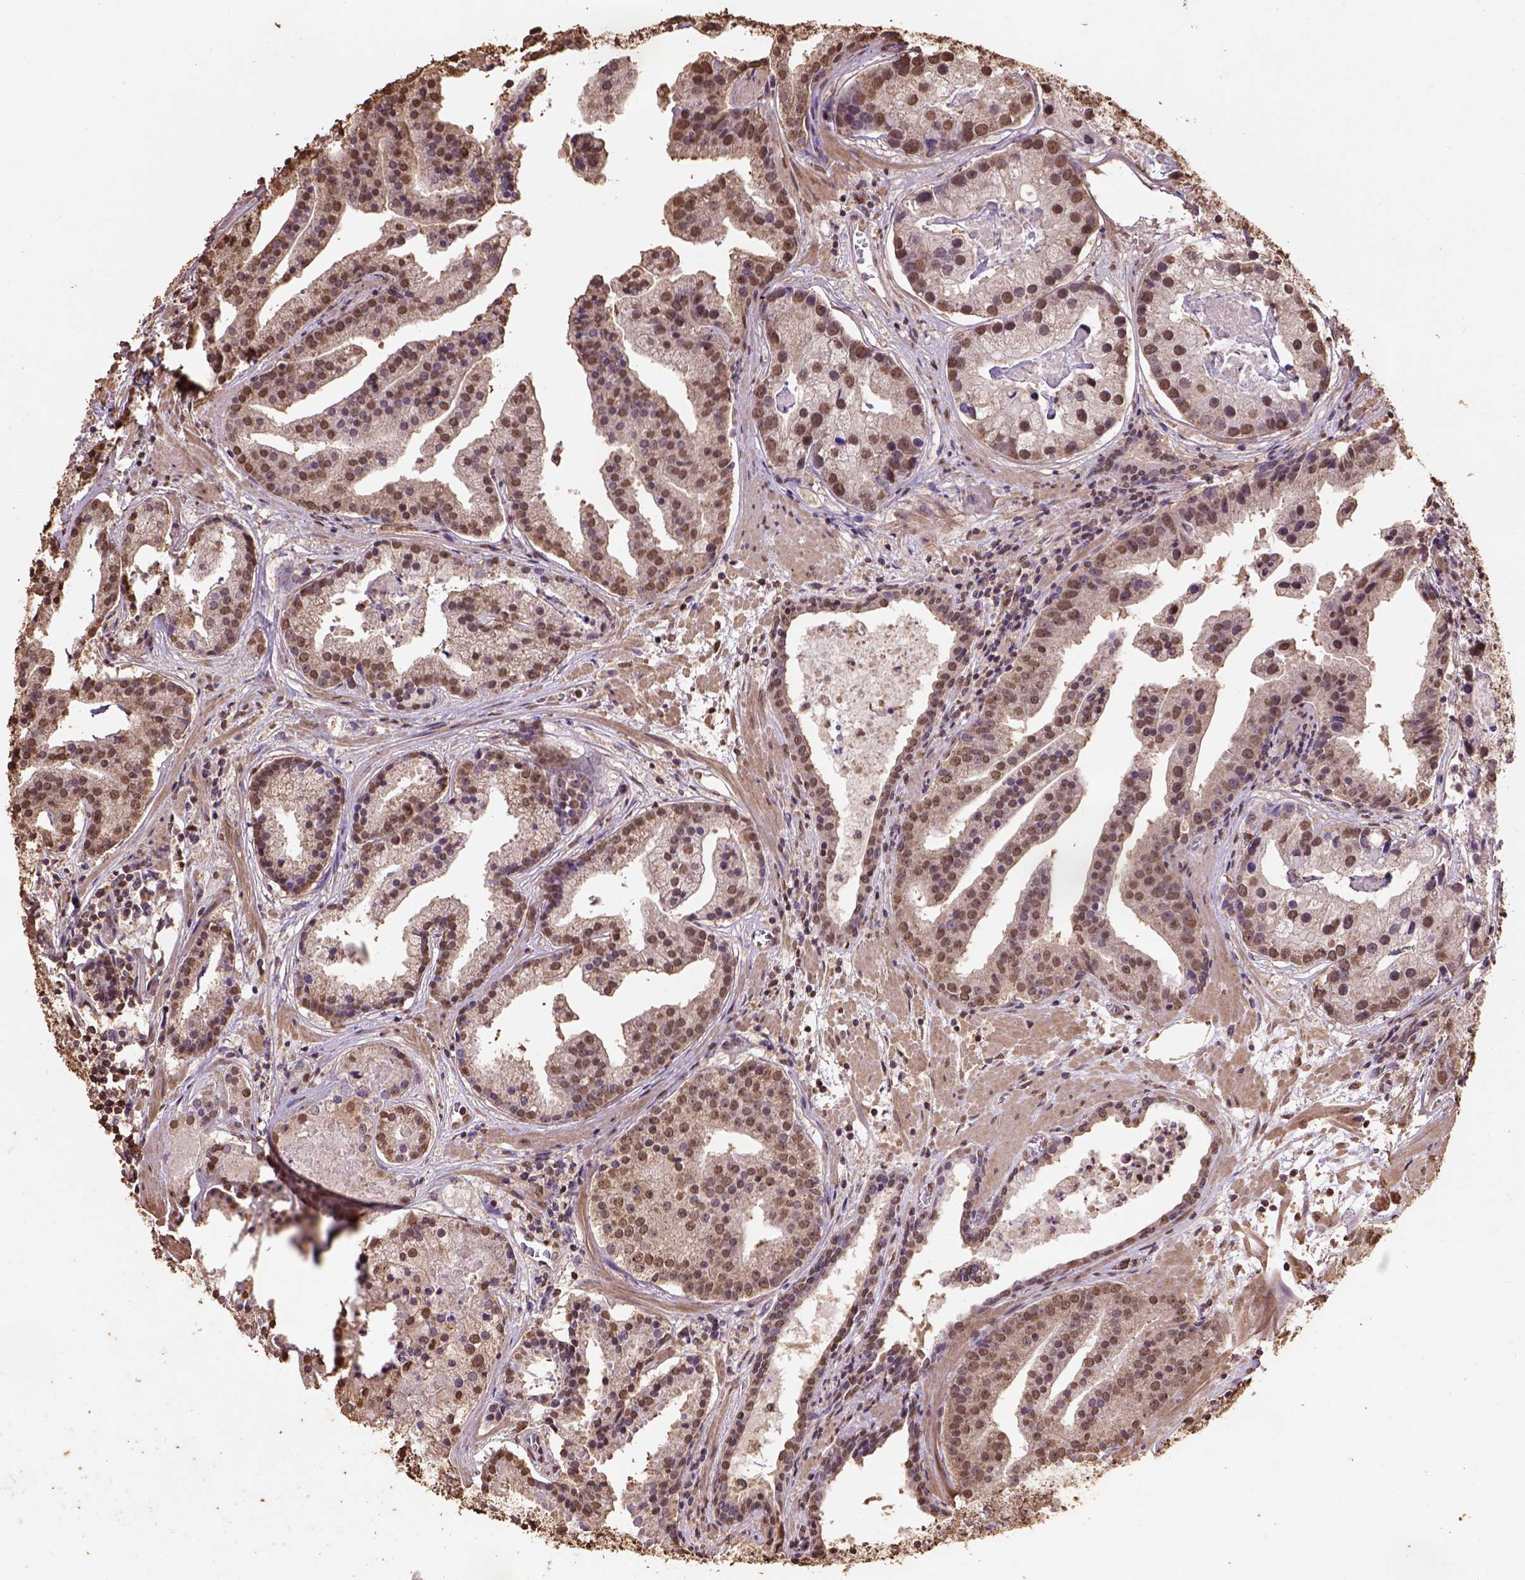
{"staining": {"intensity": "moderate", "quantity": ">75%", "location": "nuclear"}, "tissue": "prostate cancer", "cell_type": "Tumor cells", "image_type": "cancer", "snomed": [{"axis": "morphology", "description": "Adenocarcinoma, NOS"}, {"axis": "topography", "description": "Prostate and seminal vesicle, NOS"}, {"axis": "topography", "description": "Prostate"}], "caption": "Immunohistochemistry histopathology image of neoplastic tissue: human prostate cancer stained using immunohistochemistry displays medium levels of moderate protein expression localized specifically in the nuclear of tumor cells, appearing as a nuclear brown color.", "gene": "CSTF2T", "patient": {"sex": "male", "age": 44}}